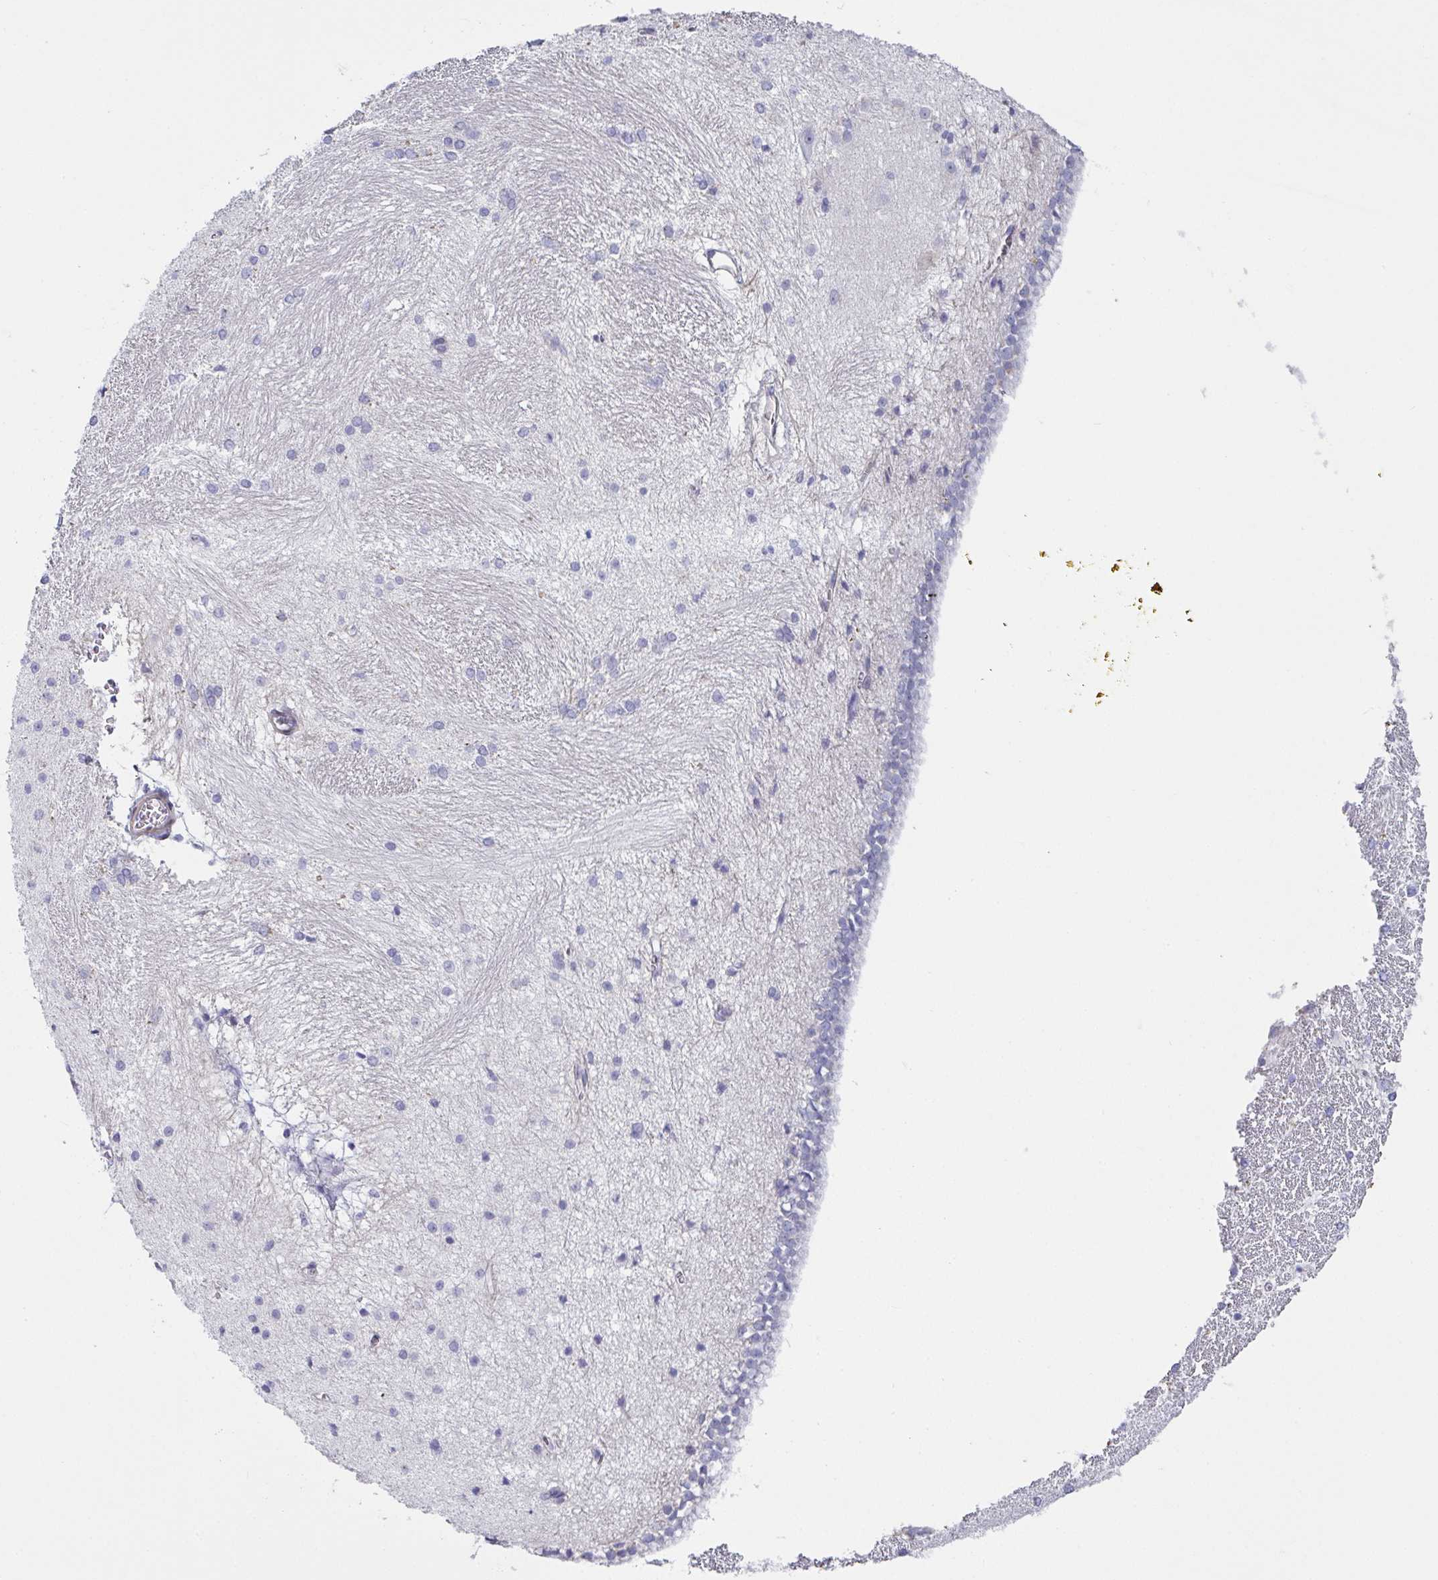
{"staining": {"intensity": "negative", "quantity": "none", "location": "none"}, "tissue": "hippocampus", "cell_type": "Glial cells", "image_type": "normal", "snomed": [{"axis": "morphology", "description": "Normal tissue, NOS"}, {"axis": "topography", "description": "Cerebral cortex"}, {"axis": "topography", "description": "Hippocampus"}], "caption": "Protein analysis of normal hippocampus displays no significant expression in glial cells. (DAB immunohistochemistry (IHC) with hematoxylin counter stain).", "gene": "OR5P3", "patient": {"sex": "female", "age": 19}}